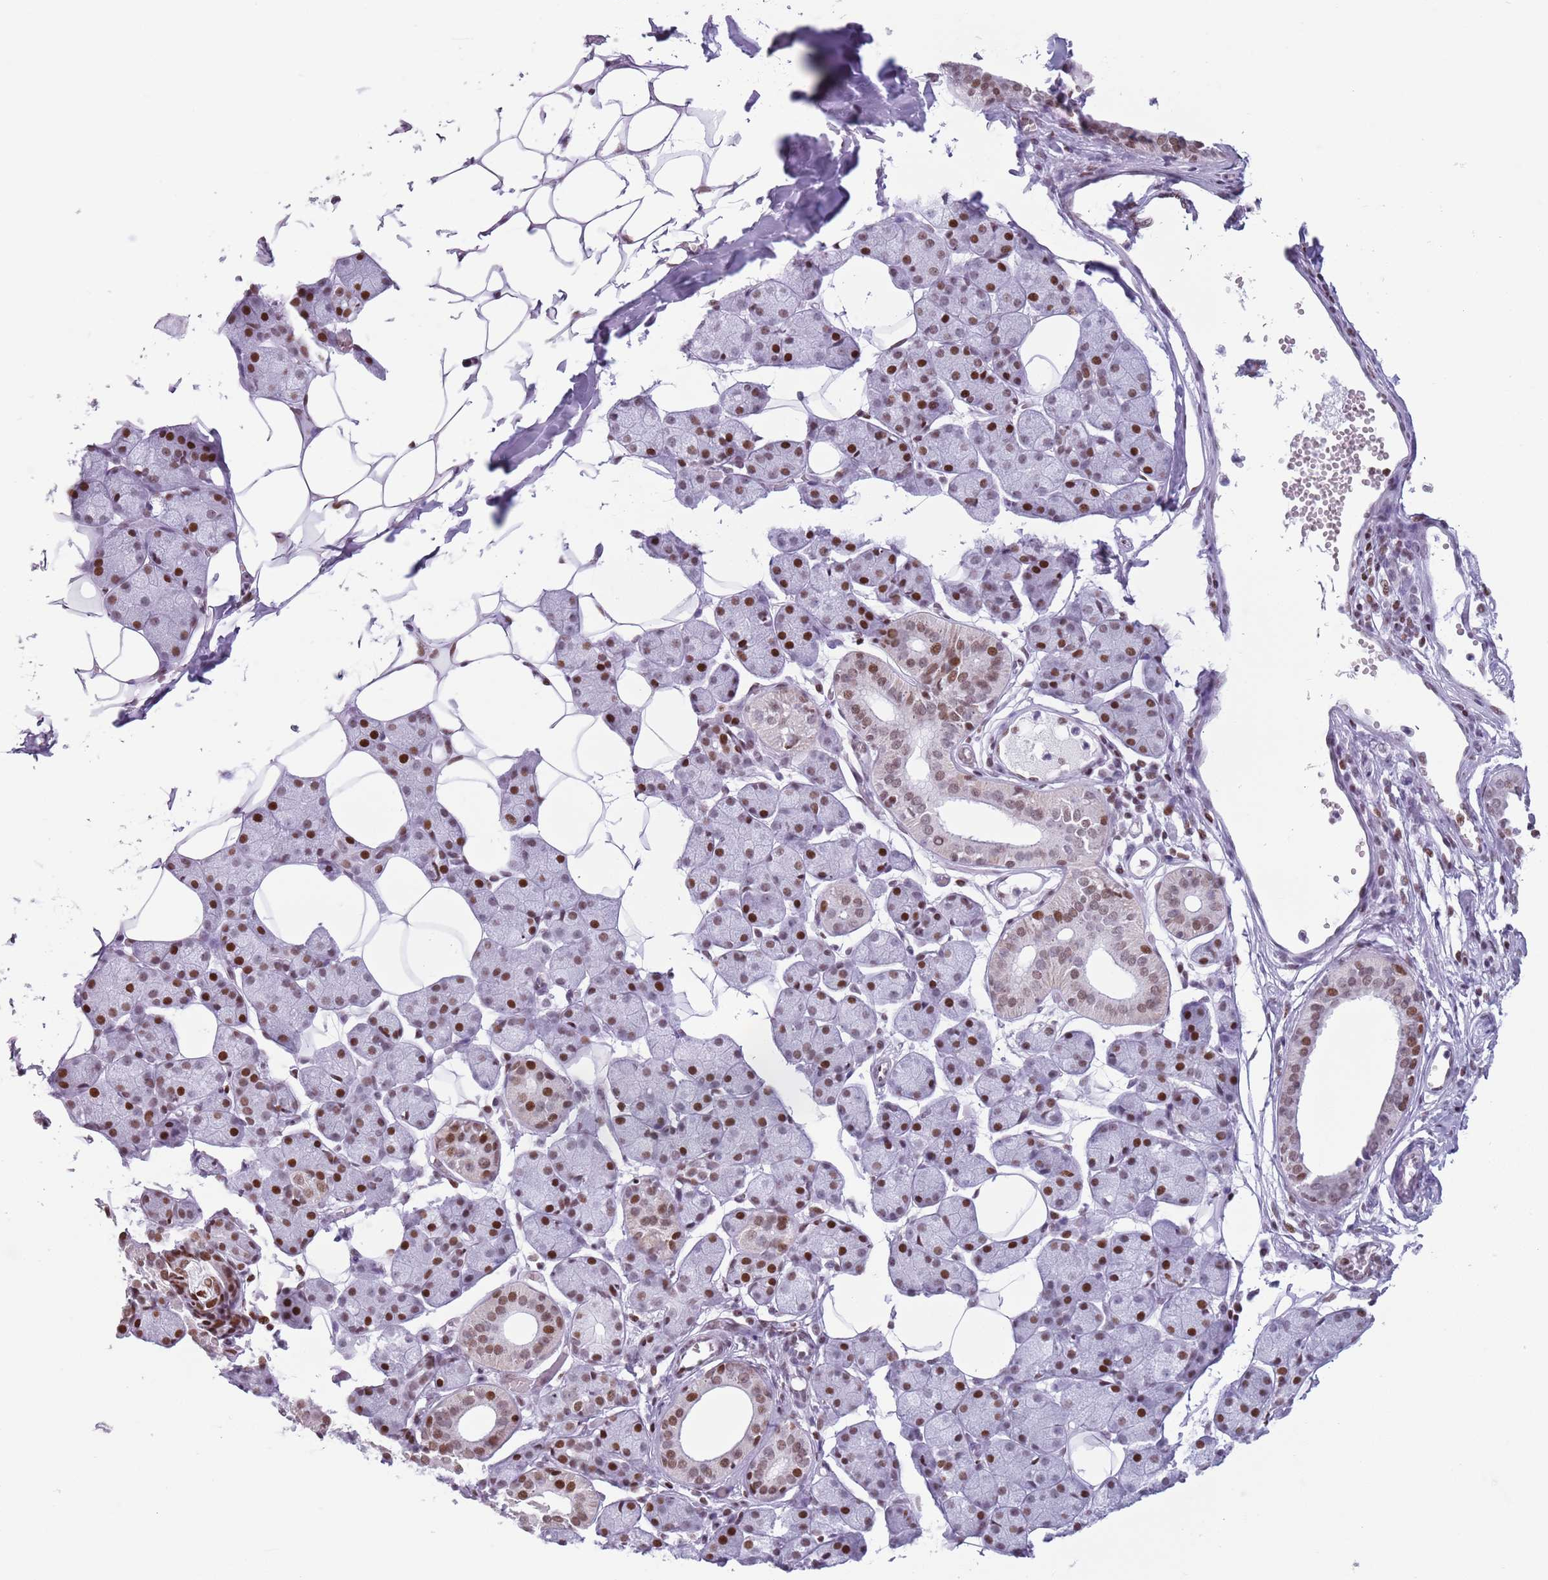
{"staining": {"intensity": "strong", "quantity": ">75%", "location": "nuclear"}, "tissue": "salivary gland", "cell_type": "Glandular cells", "image_type": "normal", "snomed": [{"axis": "morphology", "description": "Normal tissue, NOS"}, {"axis": "topography", "description": "Salivary gland"}], "caption": "Immunohistochemical staining of normal salivary gland demonstrates high levels of strong nuclear staining in about >75% of glandular cells. (brown staining indicates protein expression, while blue staining denotes nuclei).", "gene": "FAM104B", "patient": {"sex": "female", "age": 33}}